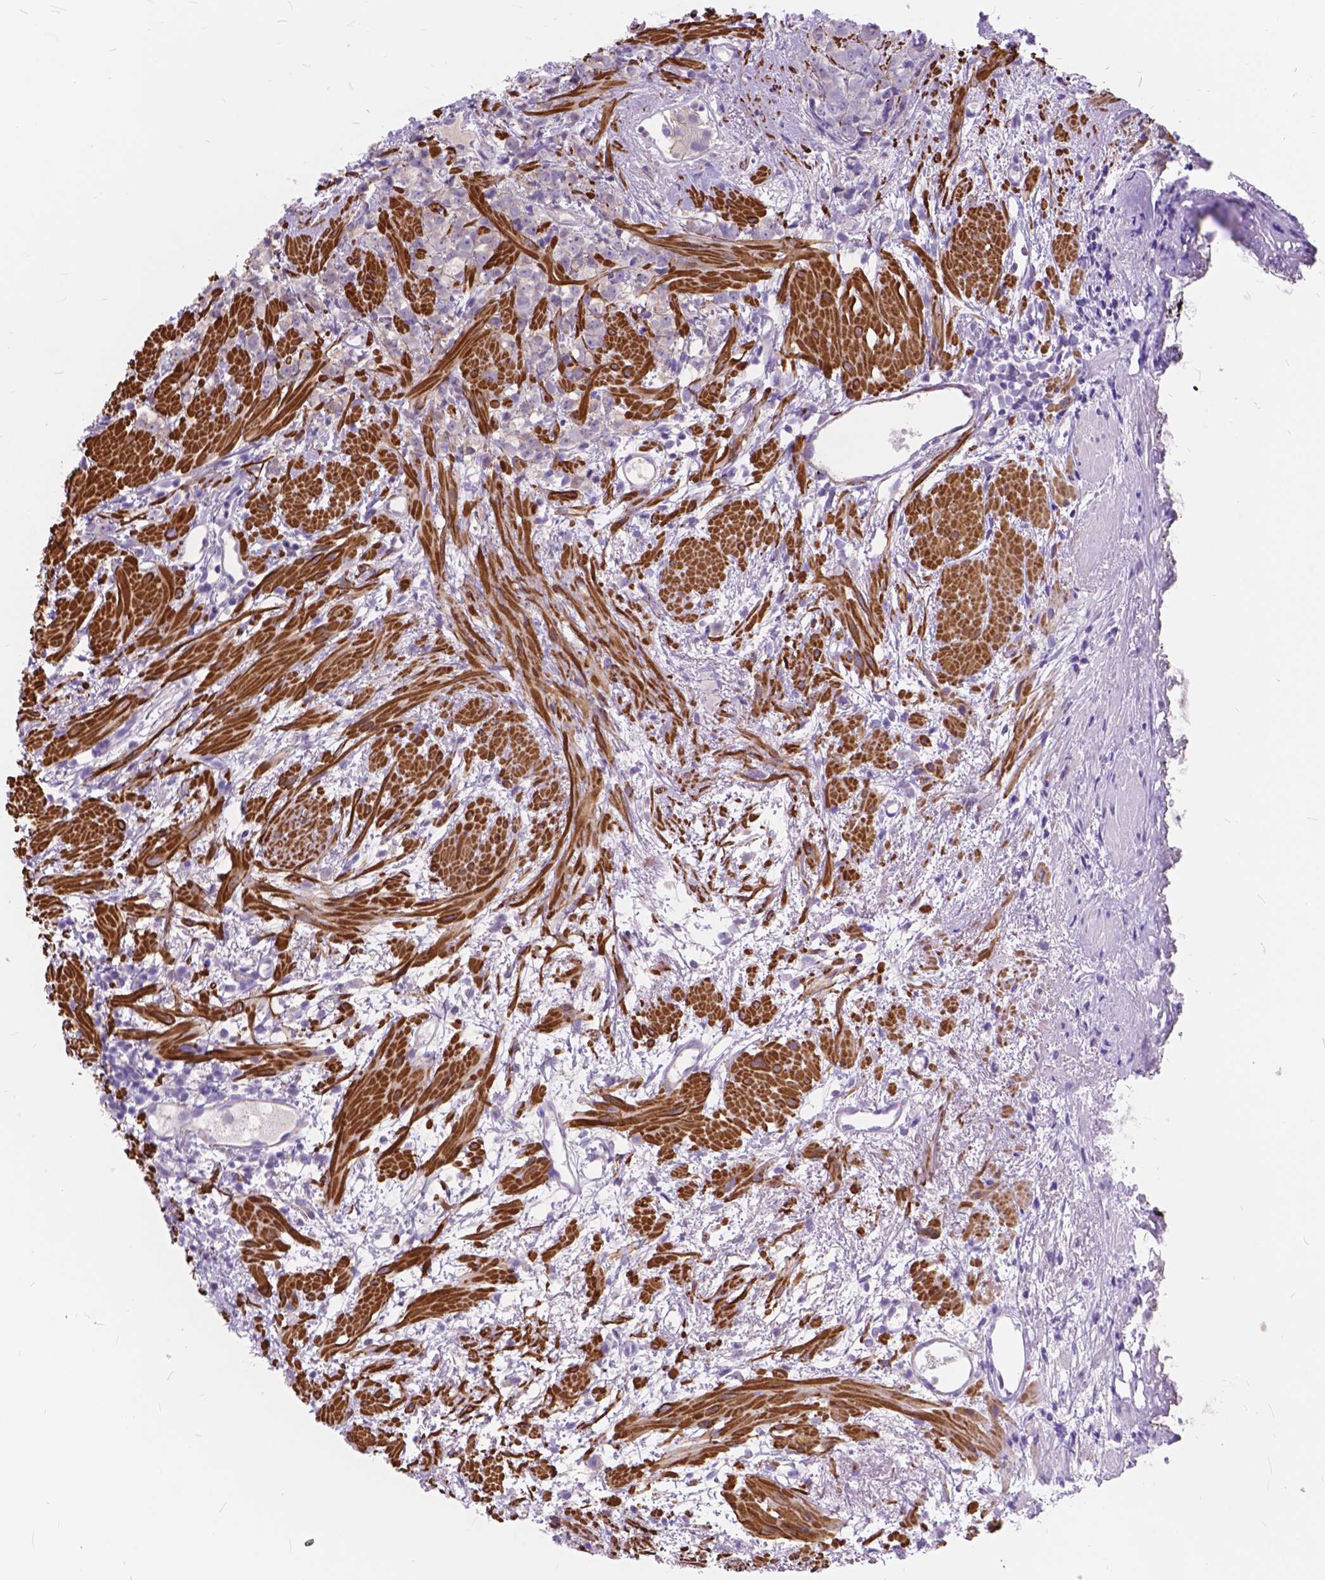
{"staining": {"intensity": "weak", "quantity": "<25%", "location": "cytoplasmic/membranous"}, "tissue": "prostate cancer", "cell_type": "Tumor cells", "image_type": "cancer", "snomed": [{"axis": "morphology", "description": "Adenocarcinoma, High grade"}, {"axis": "topography", "description": "Prostate"}], "caption": "Immunohistochemistry (IHC) of prostate cancer (high-grade adenocarcinoma) demonstrates no positivity in tumor cells.", "gene": "MAN2C1", "patient": {"sex": "male", "age": 83}}